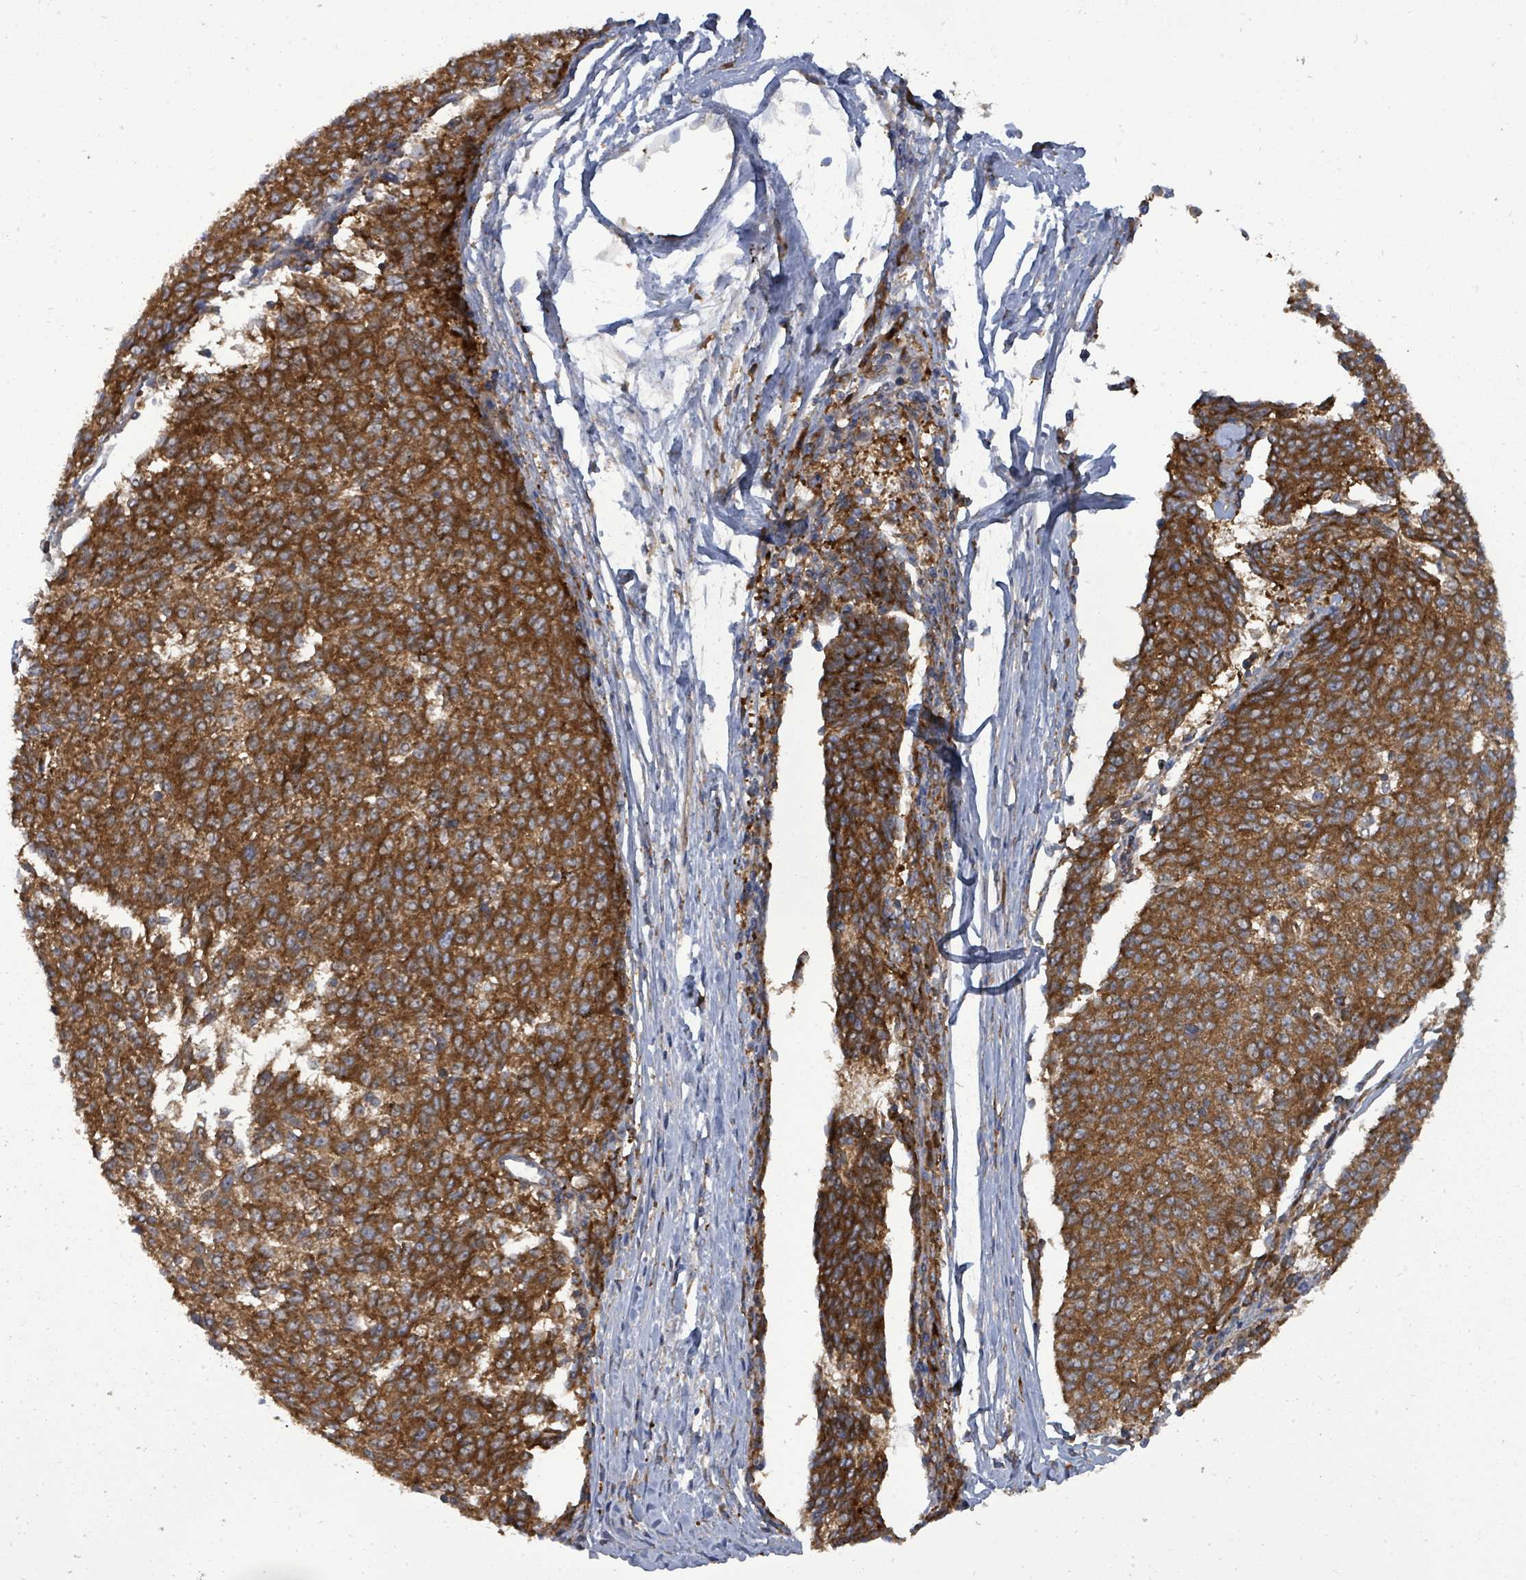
{"staining": {"intensity": "strong", "quantity": ">75%", "location": "cytoplasmic/membranous"}, "tissue": "melanoma", "cell_type": "Tumor cells", "image_type": "cancer", "snomed": [{"axis": "morphology", "description": "Malignant melanoma, NOS"}, {"axis": "topography", "description": "Skin"}], "caption": "Strong cytoplasmic/membranous expression for a protein is seen in about >75% of tumor cells of melanoma using immunohistochemistry.", "gene": "EIF3C", "patient": {"sex": "female", "age": 72}}